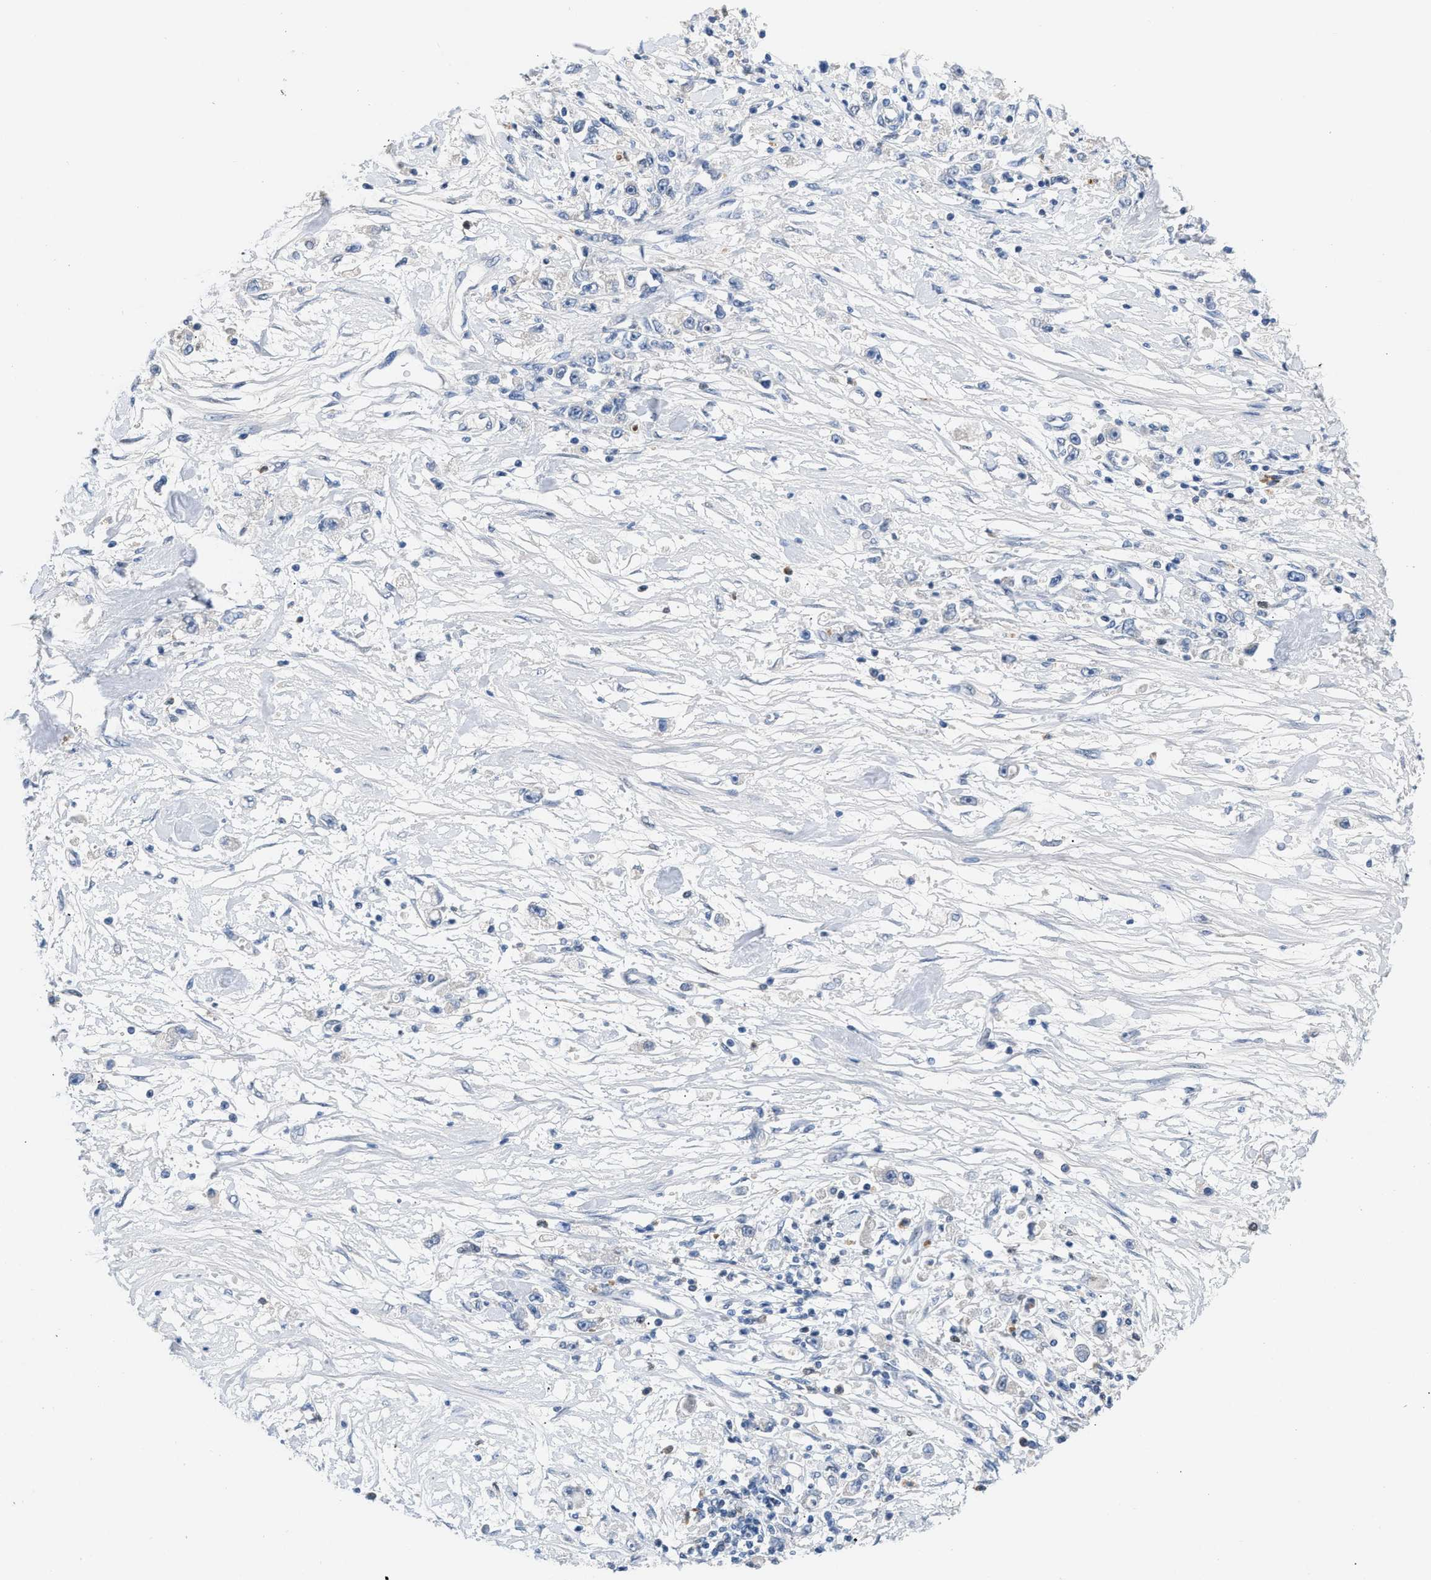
{"staining": {"intensity": "negative", "quantity": "none", "location": "none"}, "tissue": "stomach cancer", "cell_type": "Tumor cells", "image_type": "cancer", "snomed": [{"axis": "morphology", "description": "Adenocarcinoma, NOS"}, {"axis": "topography", "description": "Stomach"}], "caption": "This image is of stomach cancer (adenocarcinoma) stained with immunohistochemistry to label a protein in brown with the nuclei are counter-stained blue. There is no expression in tumor cells. (DAB (3,3'-diaminobenzidine) IHC with hematoxylin counter stain).", "gene": "BOLL", "patient": {"sex": "female", "age": 59}}